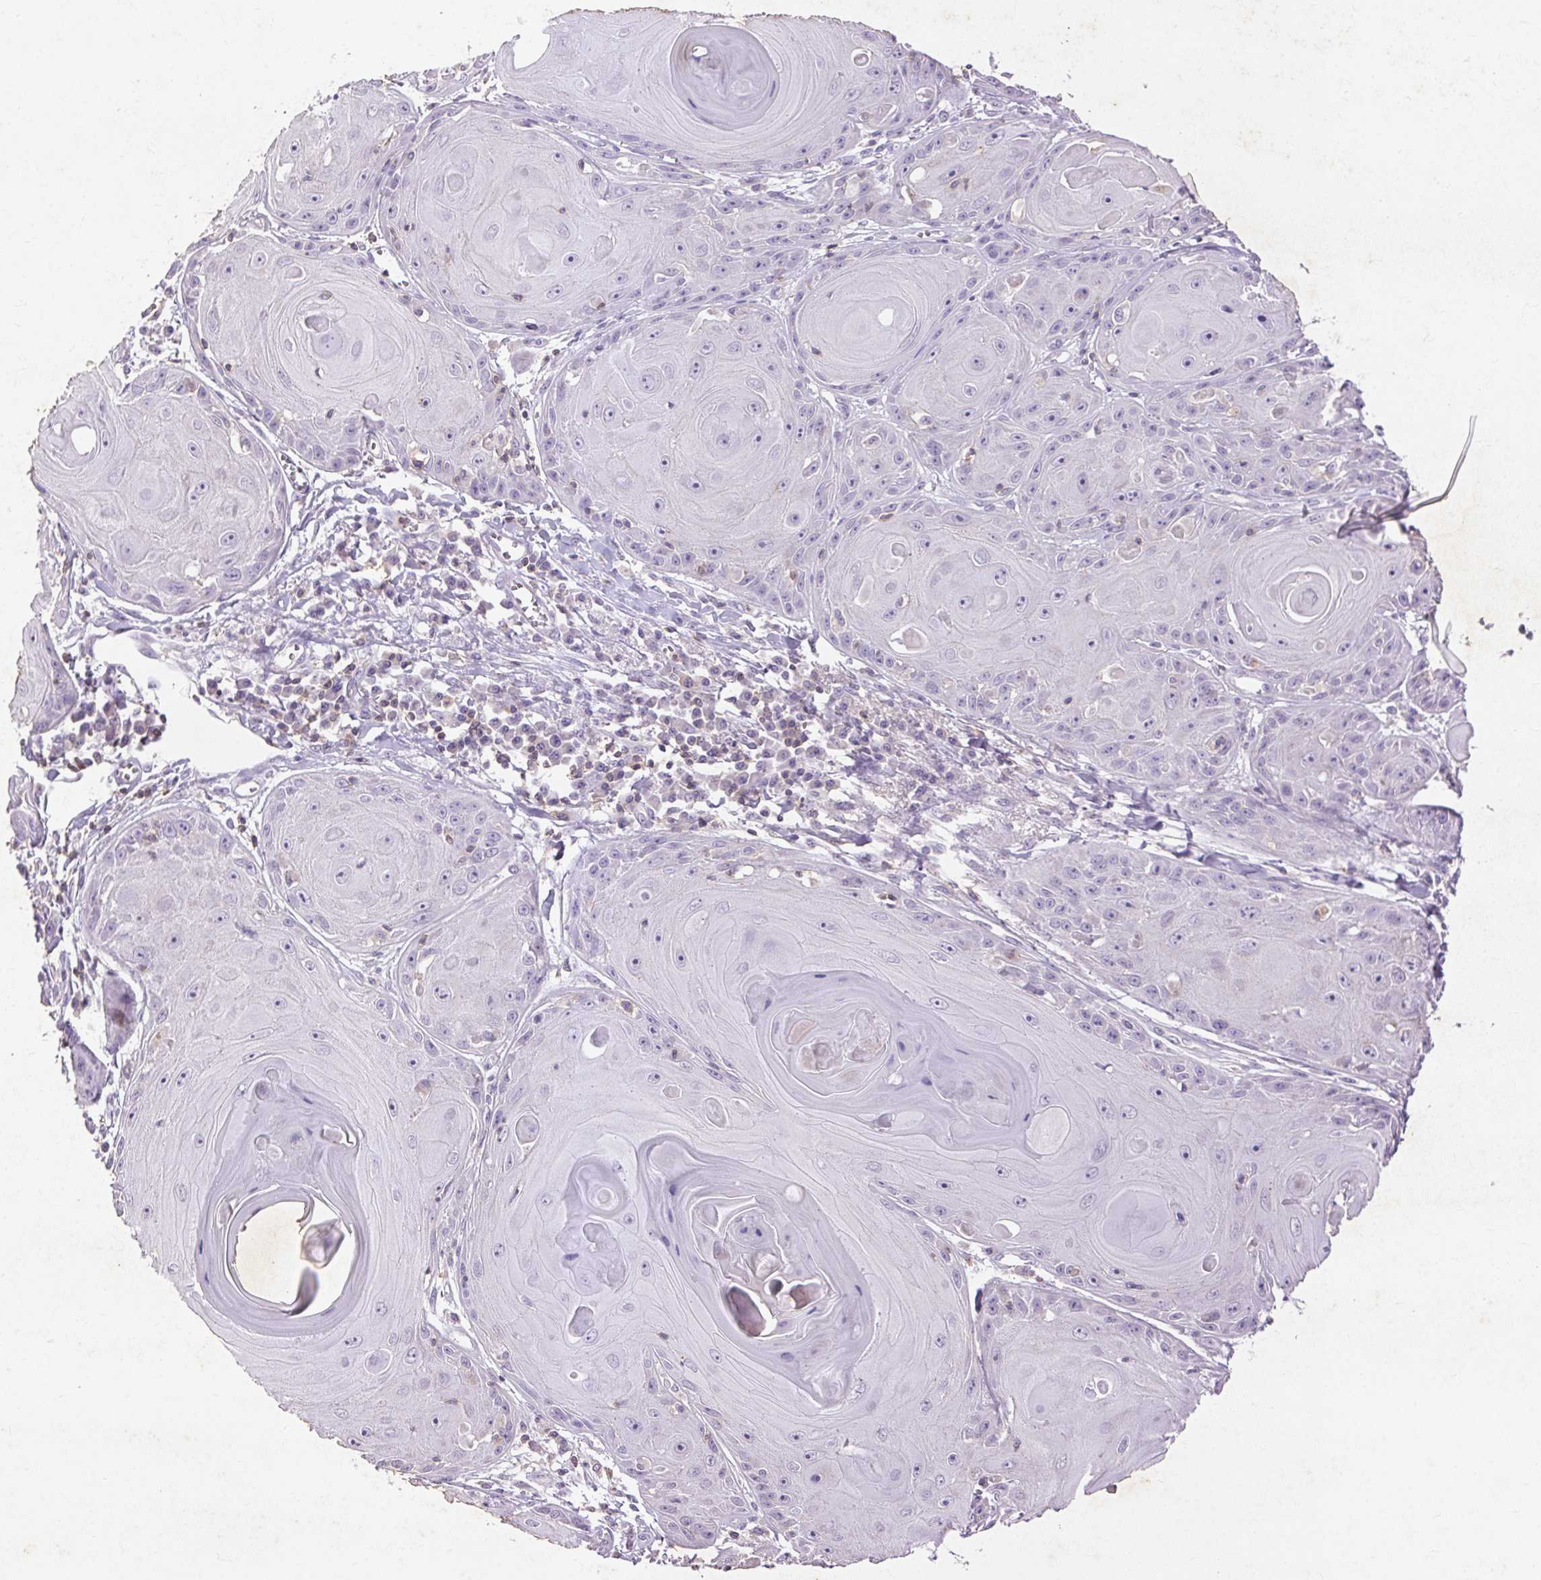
{"staining": {"intensity": "negative", "quantity": "none", "location": "none"}, "tissue": "skin cancer", "cell_type": "Tumor cells", "image_type": "cancer", "snomed": [{"axis": "morphology", "description": "Squamous cell carcinoma, NOS"}, {"axis": "topography", "description": "Skin"}, {"axis": "topography", "description": "Vulva"}], "caption": "Tumor cells are negative for protein expression in human skin squamous cell carcinoma. (DAB (3,3'-diaminobenzidine) IHC with hematoxylin counter stain).", "gene": "FNDC7", "patient": {"sex": "female", "age": 85}}